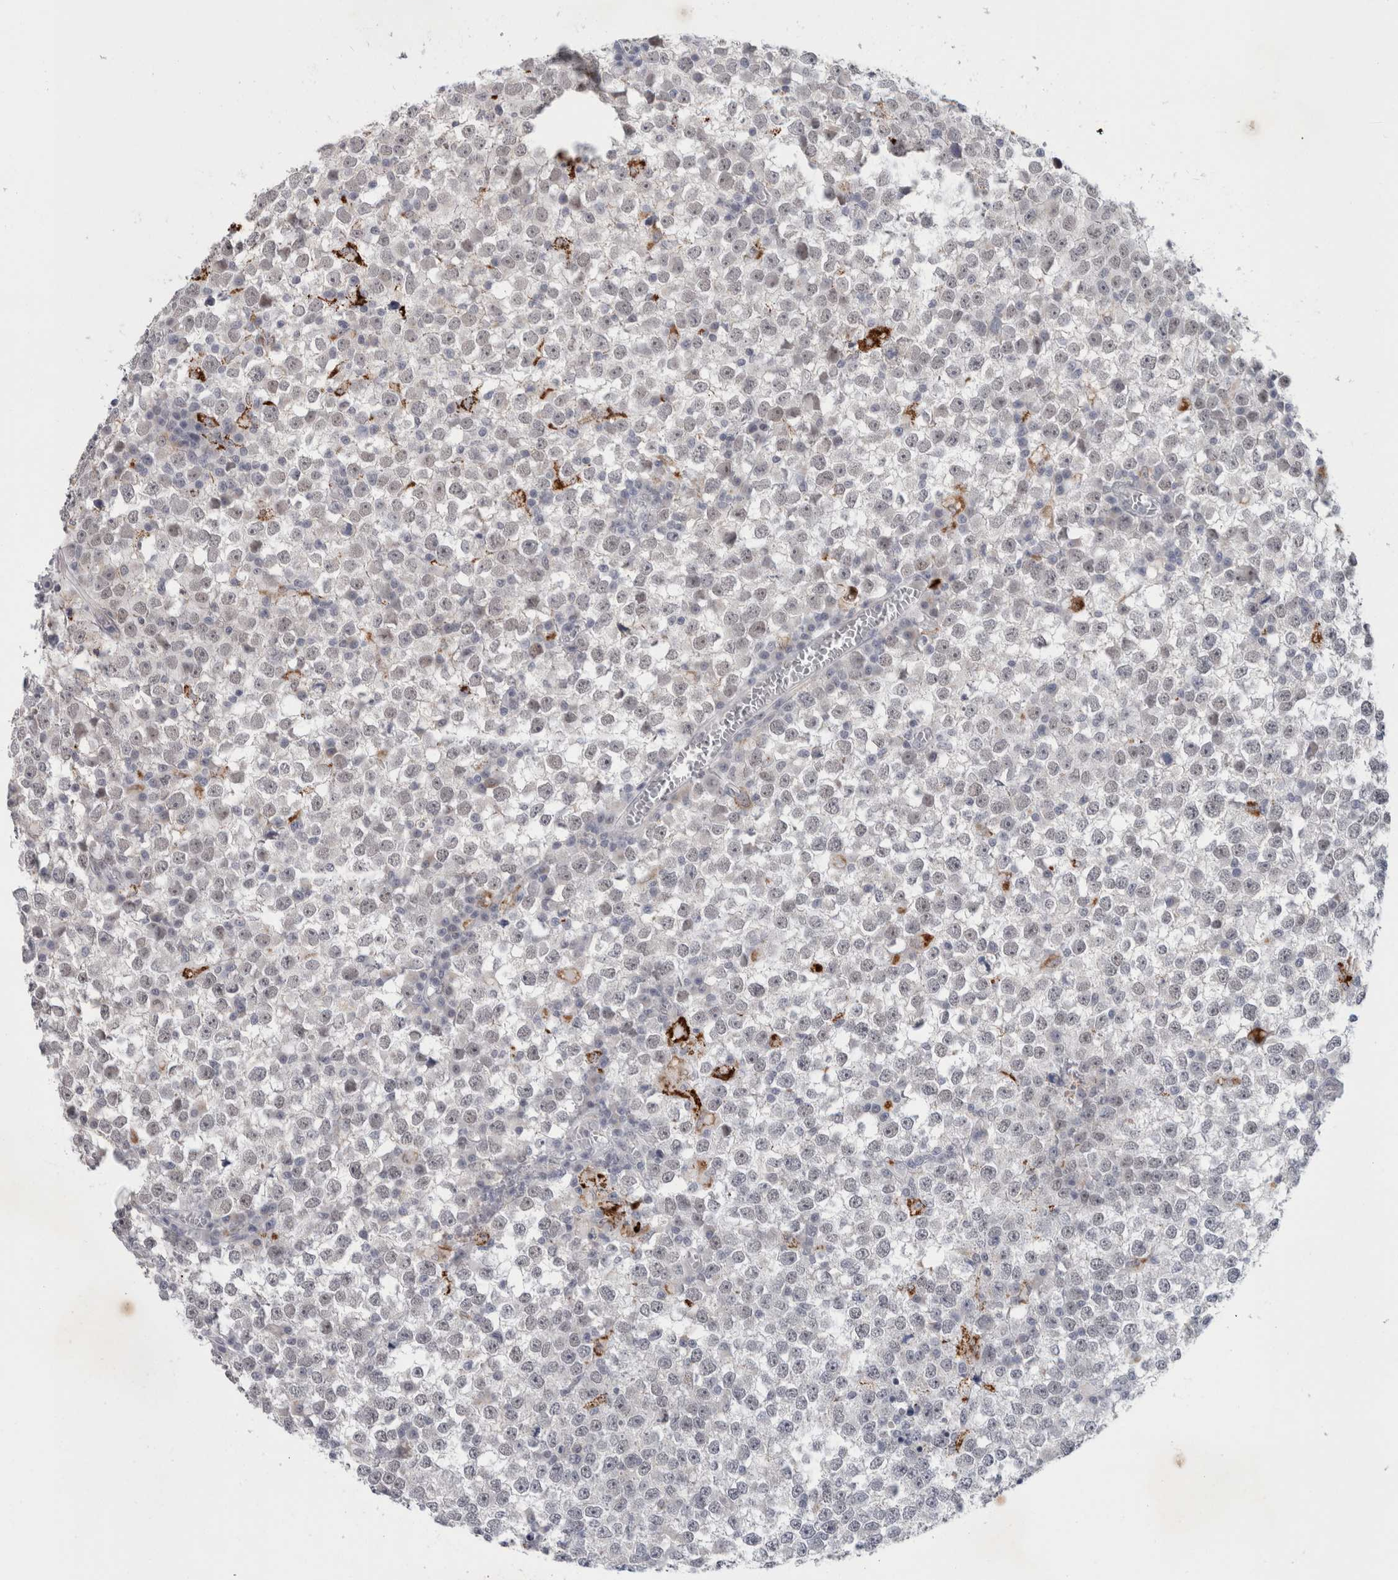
{"staining": {"intensity": "negative", "quantity": "none", "location": "none"}, "tissue": "testis cancer", "cell_type": "Tumor cells", "image_type": "cancer", "snomed": [{"axis": "morphology", "description": "Seminoma, NOS"}, {"axis": "topography", "description": "Testis"}], "caption": "This image is of testis seminoma stained with immunohistochemistry to label a protein in brown with the nuclei are counter-stained blue. There is no staining in tumor cells. (DAB immunohistochemistry, high magnification).", "gene": "NIPA1", "patient": {"sex": "male", "age": 65}}